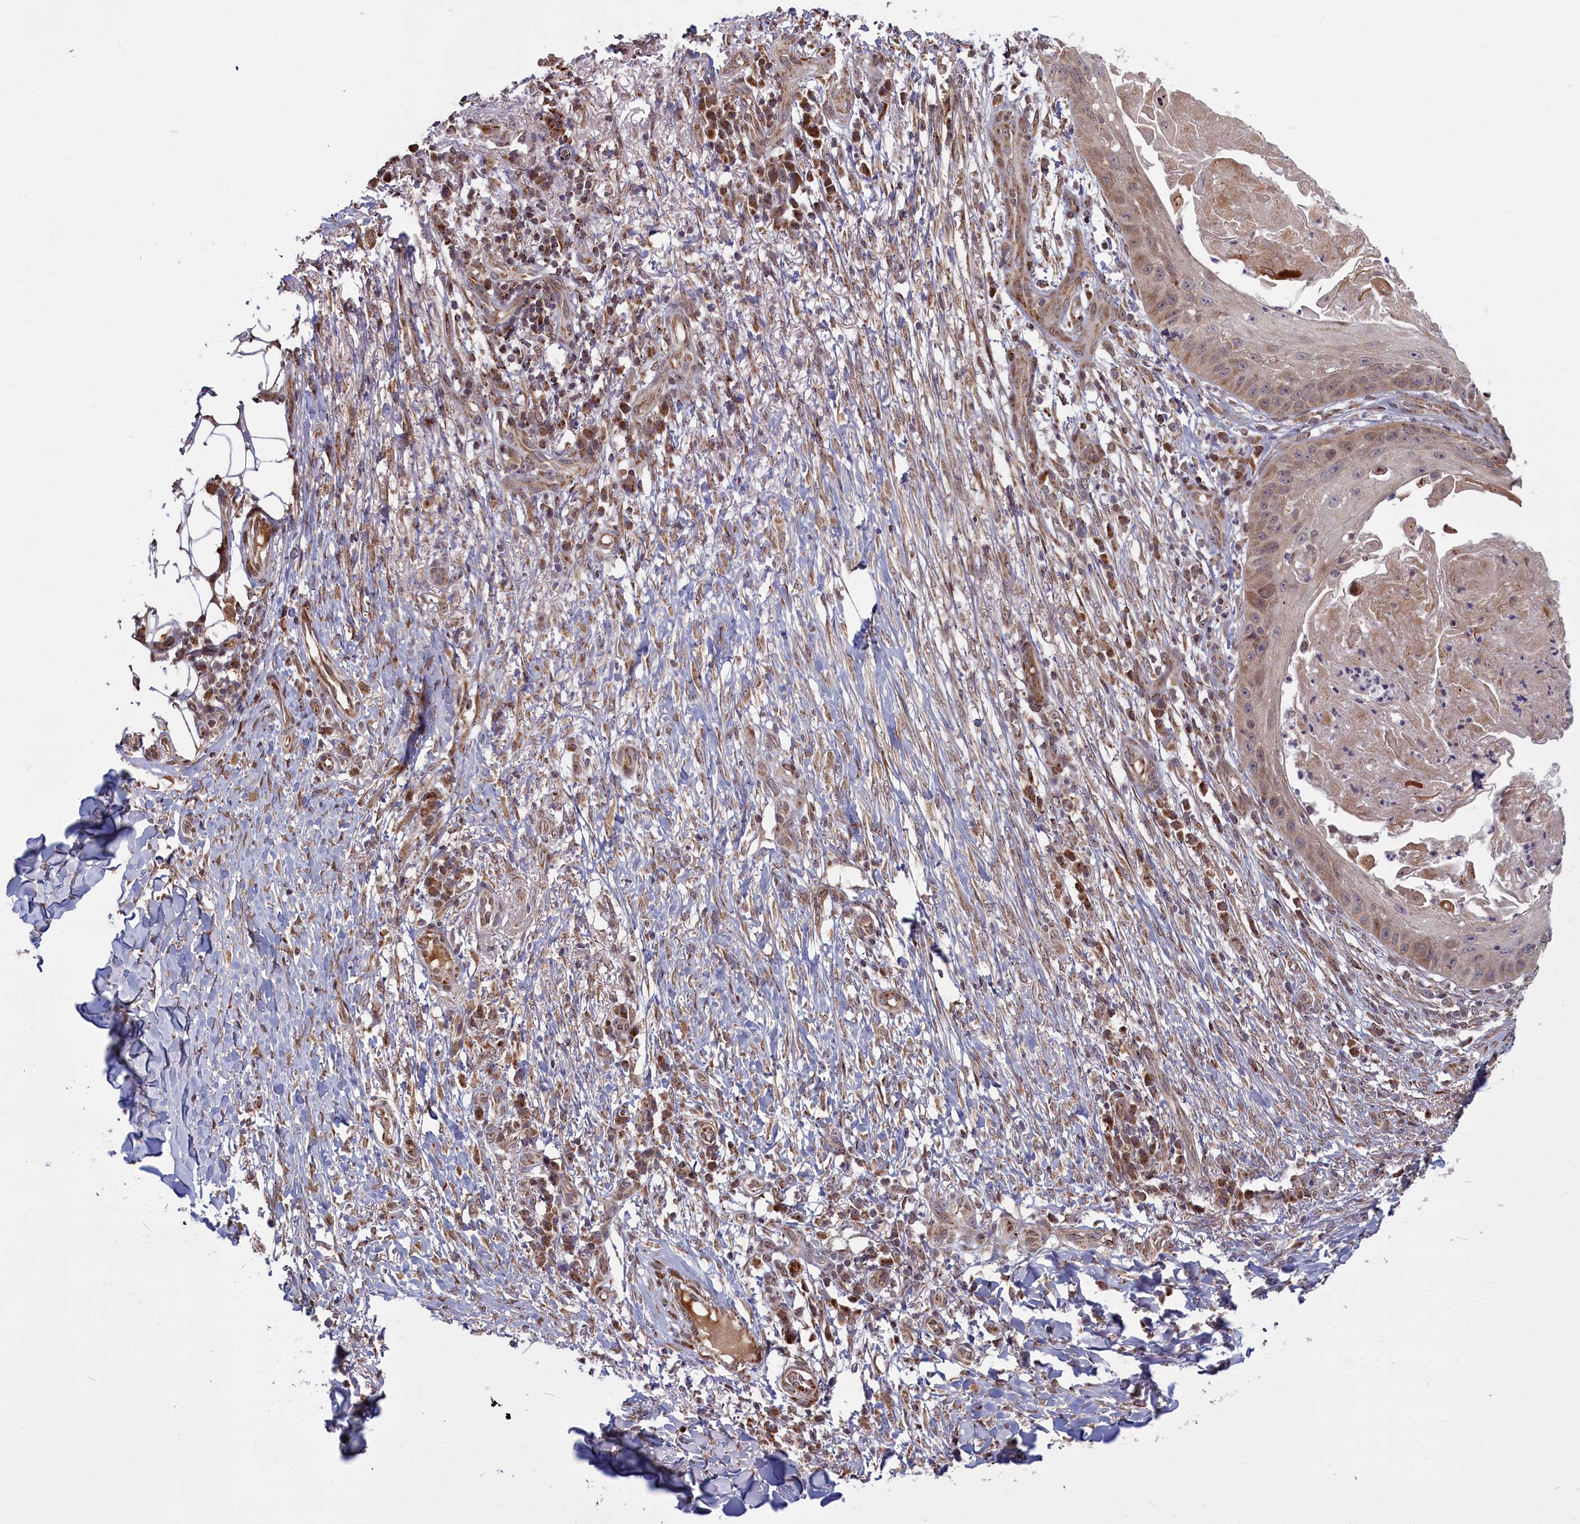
{"staining": {"intensity": "weak", "quantity": ">75%", "location": "cytoplasmic/membranous"}, "tissue": "skin cancer", "cell_type": "Tumor cells", "image_type": "cancer", "snomed": [{"axis": "morphology", "description": "Squamous cell carcinoma, NOS"}, {"axis": "topography", "description": "Skin"}], "caption": "The photomicrograph demonstrates staining of skin cancer (squamous cell carcinoma), revealing weak cytoplasmic/membranous protein expression (brown color) within tumor cells. The staining was performed using DAB (3,3'-diaminobenzidine) to visualize the protein expression in brown, while the nuclei were stained in blue with hematoxylin (Magnification: 20x).", "gene": "PLA2G10", "patient": {"sex": "male", "age": 70}}